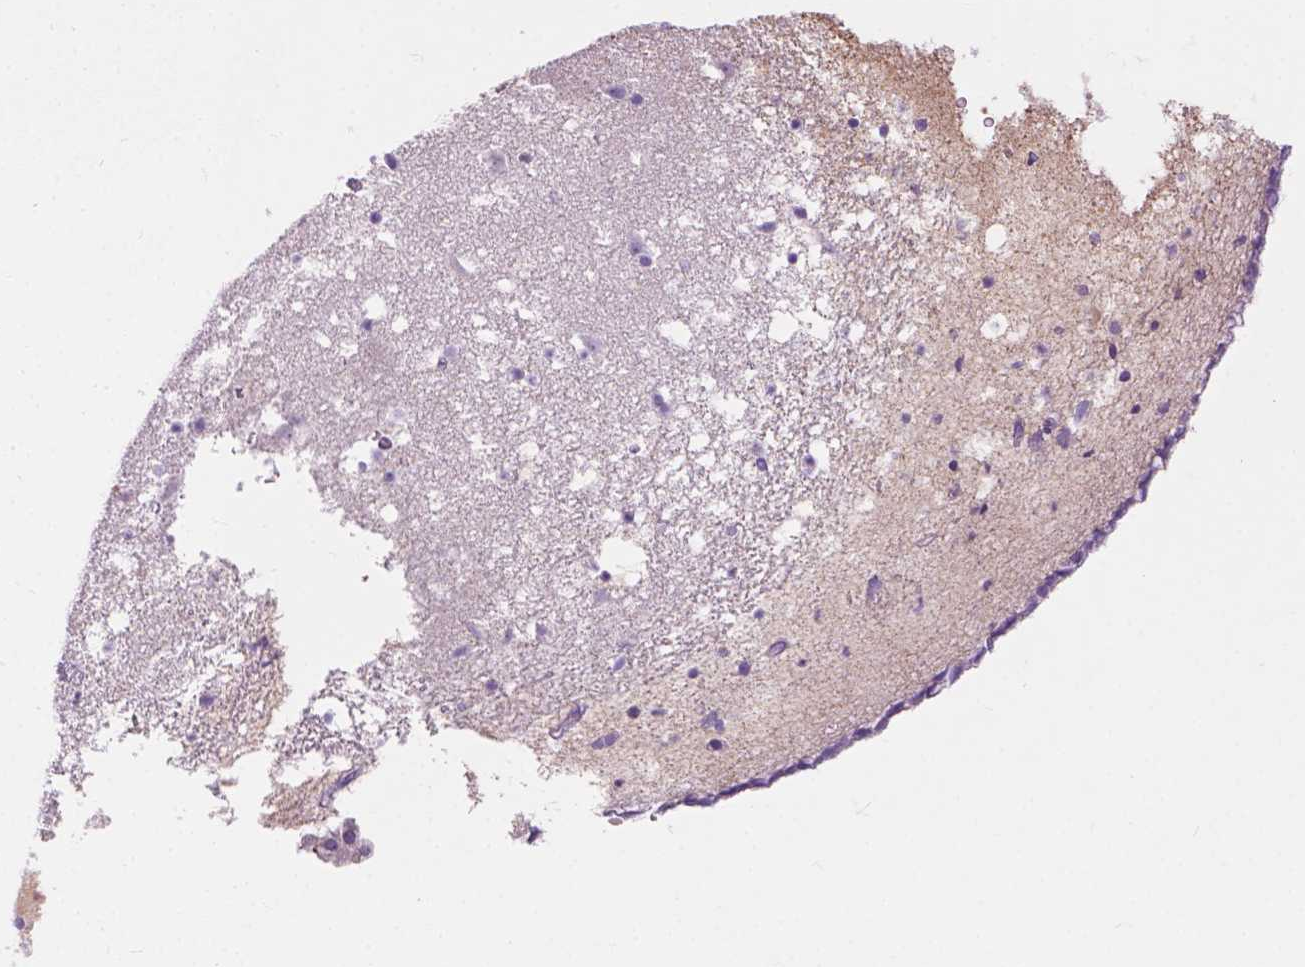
{"staining": {"intensity": "negative", "quantity": "none", "location": "none"}, "tissue": "caudate", "cell_type": "Glial cells", "image_type": "normal", "snomed": [{"axis": "morphology", "description": "Normal tissue, NOS"}, {"axis": "topography", "description": "Lateral ventricle wall"}], "caption": "Caudate stained for a protein using immunohistochemistry demonstrates no expression glial cells.", "gene": "NOXO1", "patient": {"sex": "female", "age": 42}}